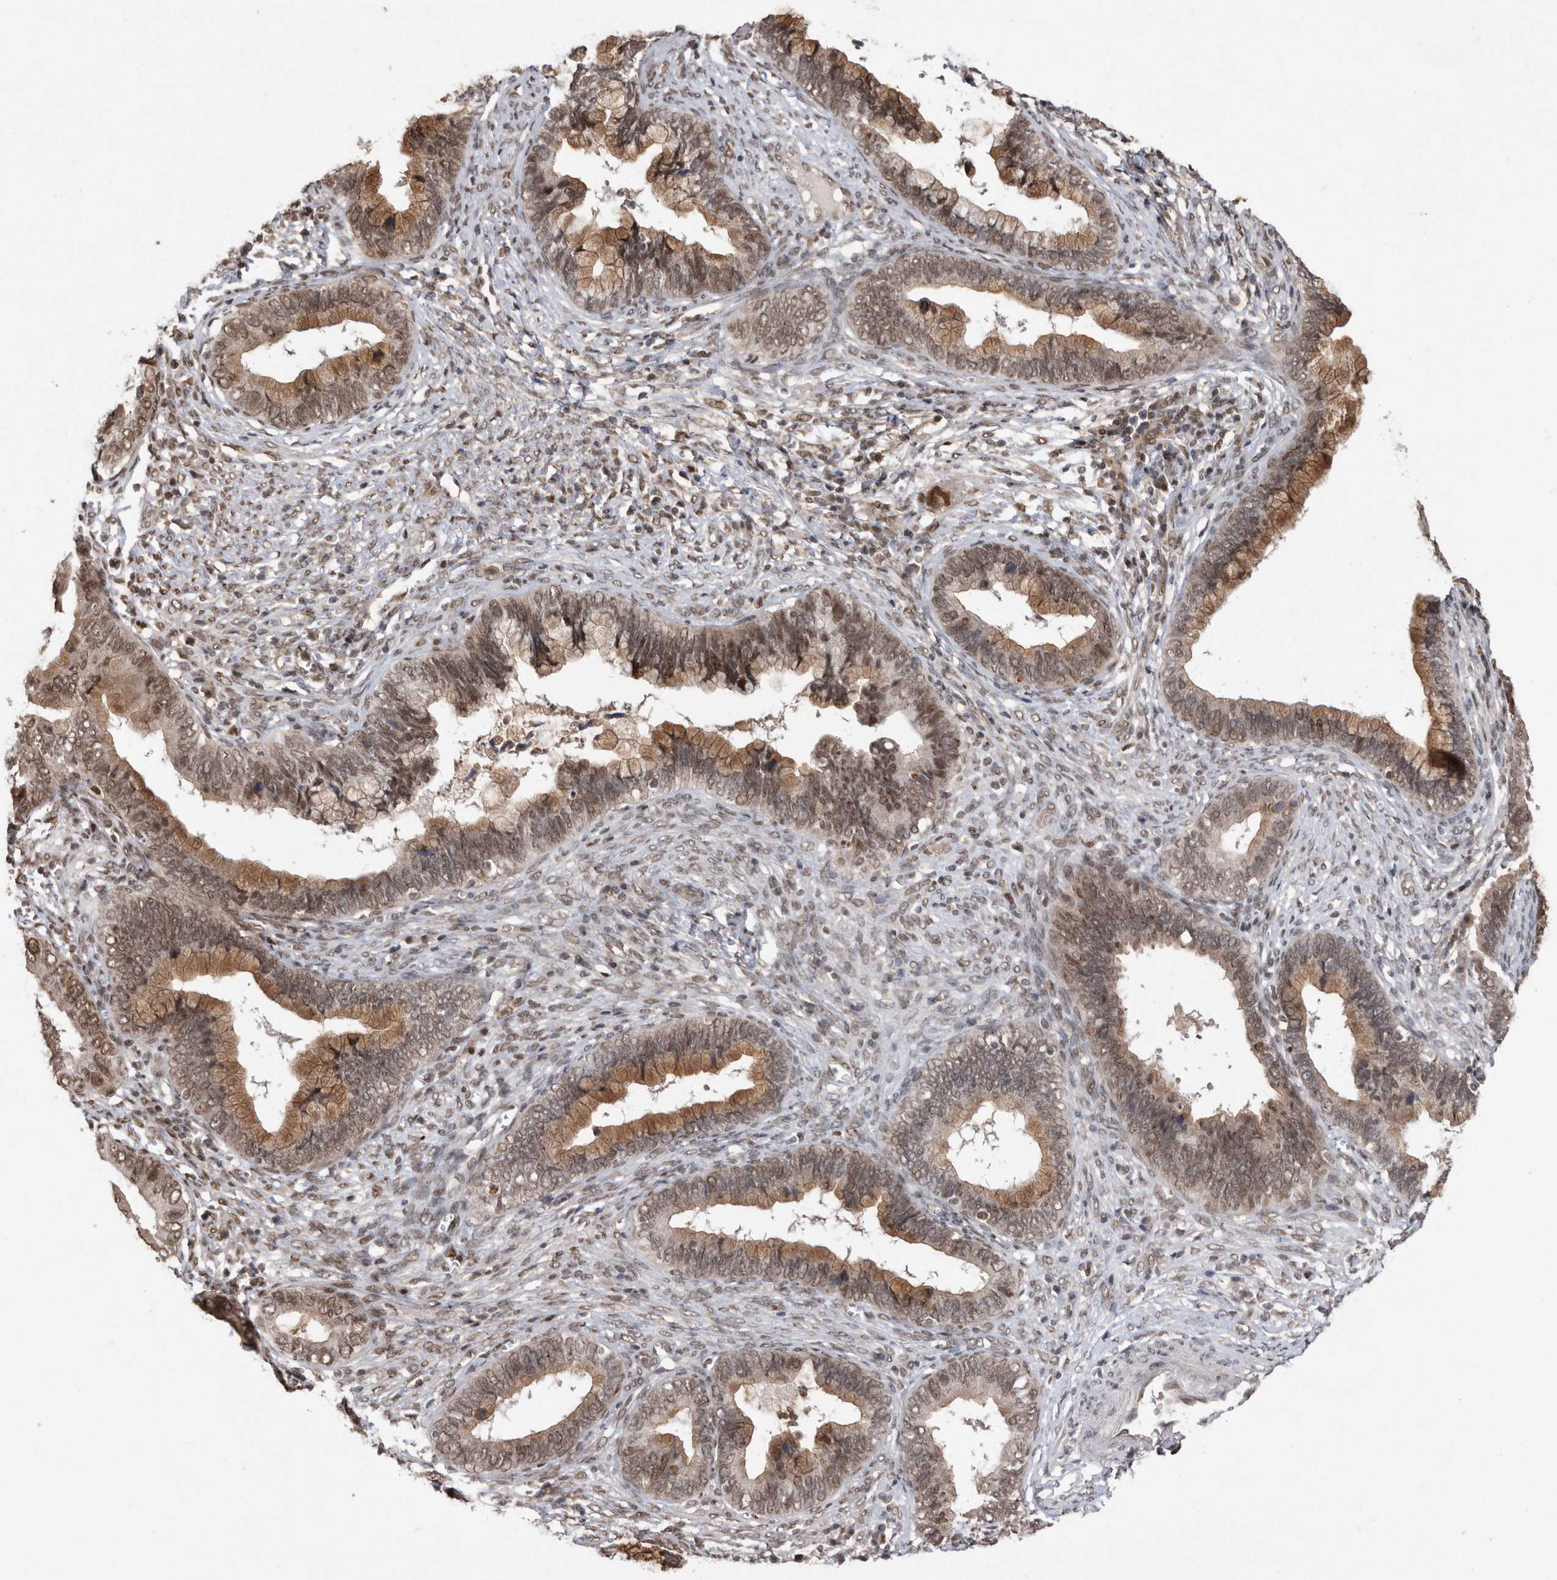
{"staining": {"intensity": "moderate", "quantity": ">75%", "location": "cytoplasmic/membranous,nuclear"}, "tissue": "cervical cancer", "cell_type": "Tumor cells", "image_type": "cancer", "snomed": [{"axis": "morphology", "description": "Adenocarcinoma, NOS"}, {"axis": "topography", "description": "Cervix"}], "caption": "This is an image of IHC staining of adenocarcinoma (cervical), which shows moderate positivity in the cytoplasmic/membranous and nuclear of tumor cells.", "gene": "TDRD3", "patient": {"sex": "female", "age": 44}}